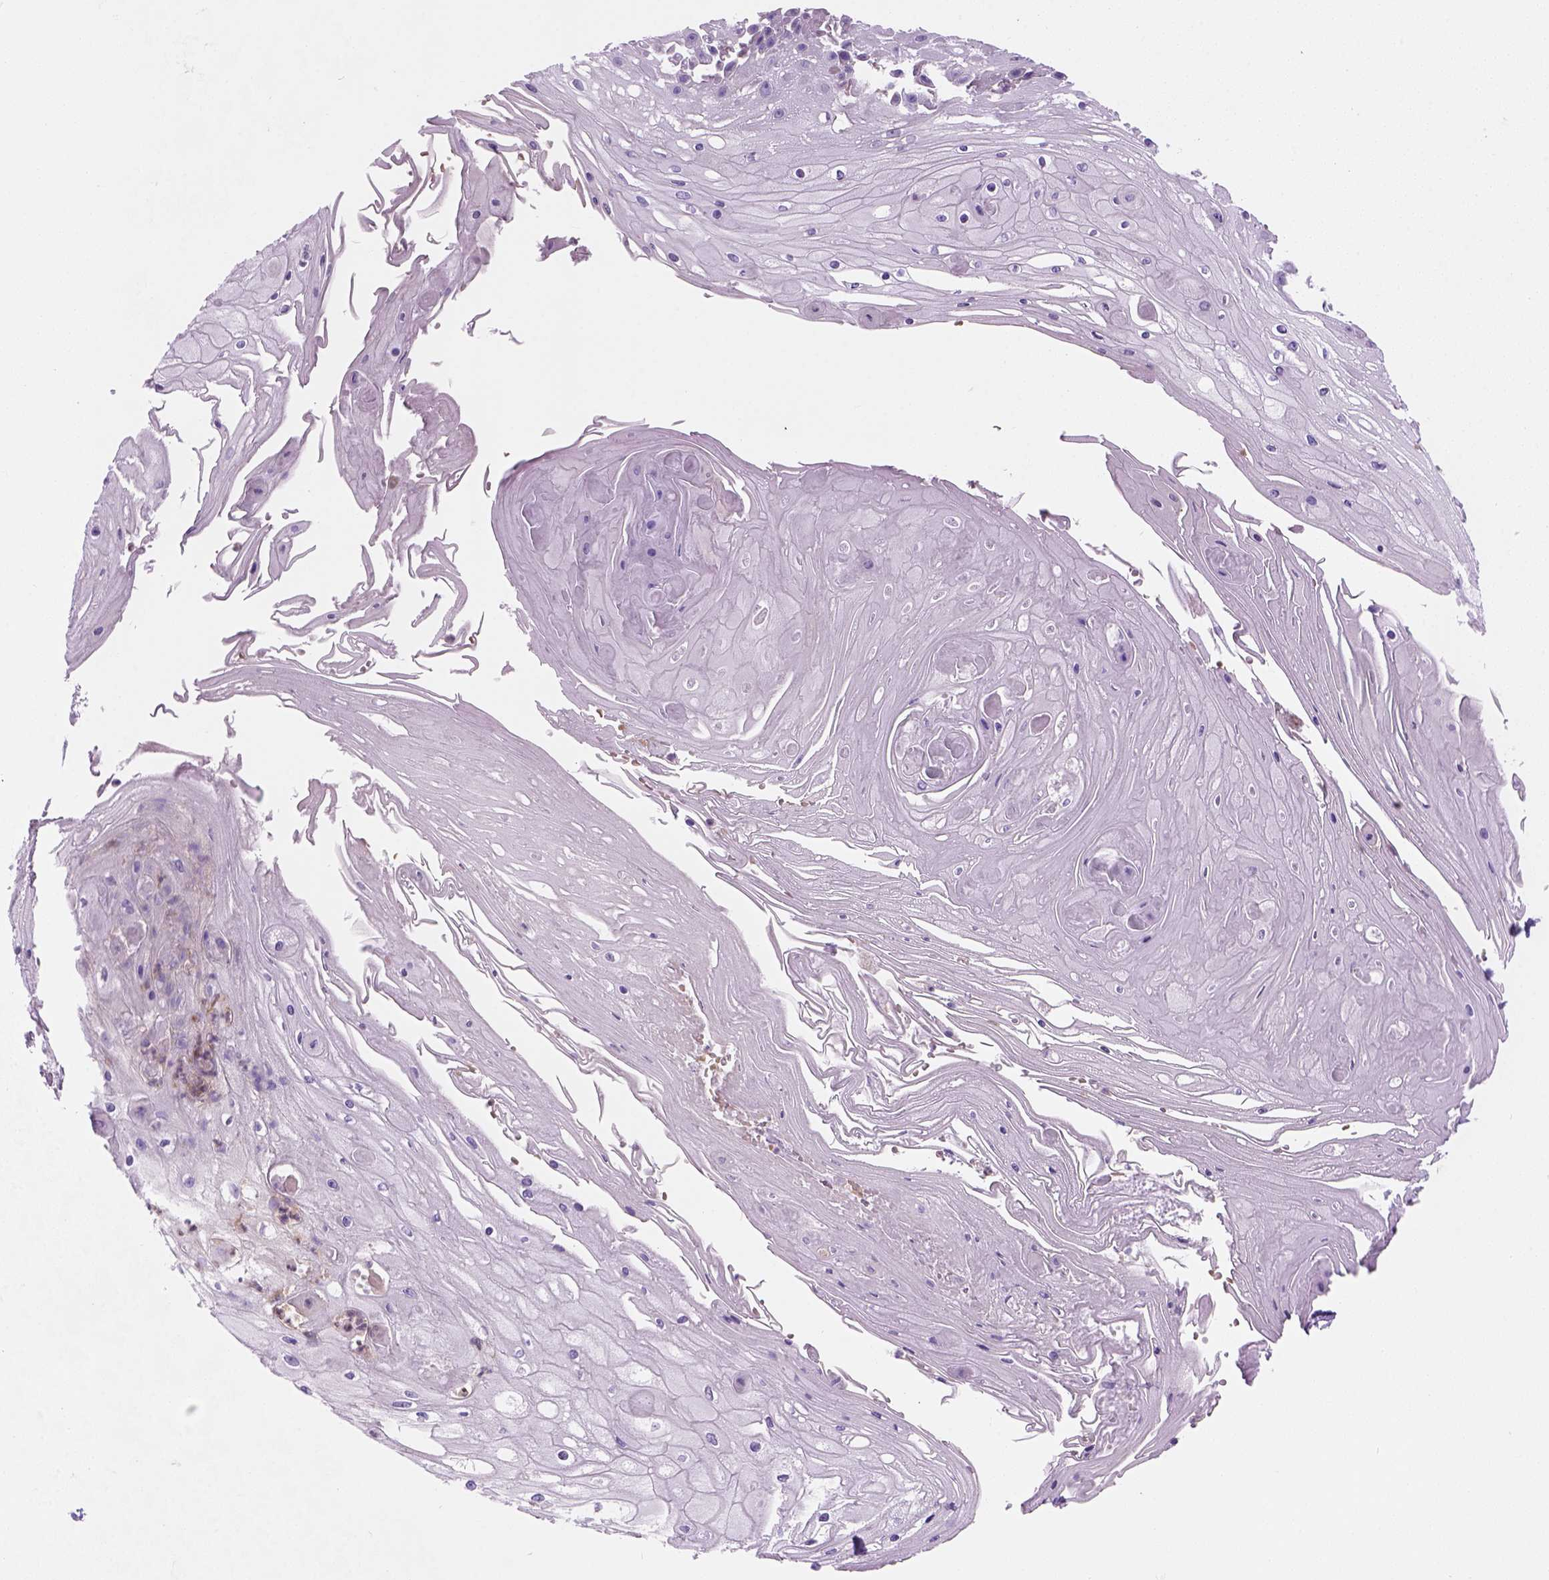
{"staining": {"intensity": "negative", "quantity": "none", "location": "none"}, "tissue": "skin cancer", "cell_type": "Tumor cells", "image_type": "cancer", "snomed": [{"axis": "morphology", "description": "Squamous cell carcinoma, NOS"}, {"axis": "topography", "description": "Skin"}], "caption": "Tumor cells show no significant positivity in skin squamous cell carcinoma.", "gene": "CD84", "patient": {"sex": "male", "age": 70}}